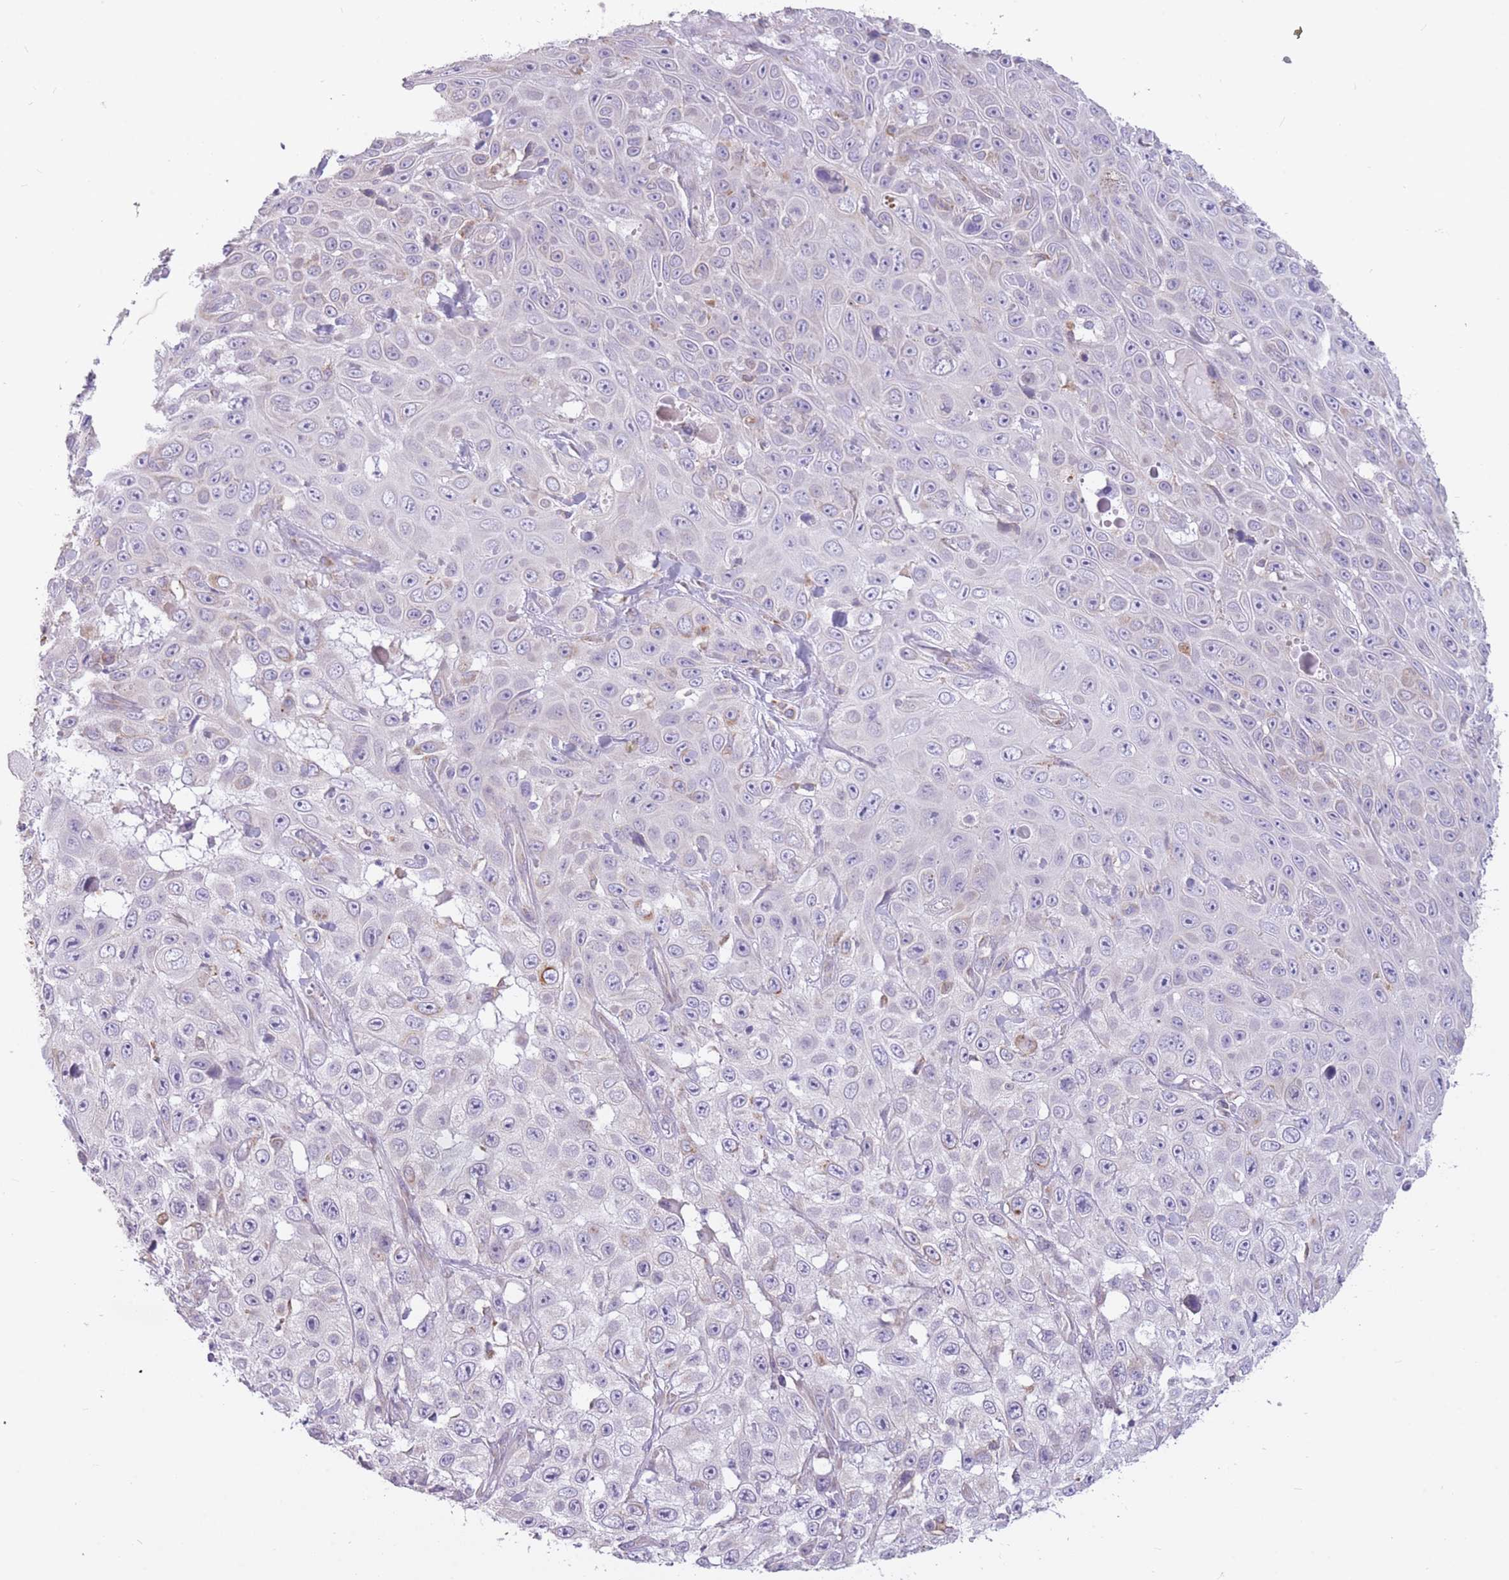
{"staining": {"intensity": "negative", "quantity": "none", "location": "none"}, "tissue": "skin cancer", "cell_type": "Tumor cells", "image_type": "cancer", "snomed": [{"axis": "morphology", "description": "Squamous cell carcinoma, NOS"}, {"axis": "topography", "description": "Skin"}], "caption": "Immunohistochemistry histopathology image of neoplastic tissue: squamous cell carcinoma (skin) stained with DAB reveals no significant protein staining in tumor cells.", "gene": "TRAPPC5", "patient": {"sex": "male", "age": 82}}